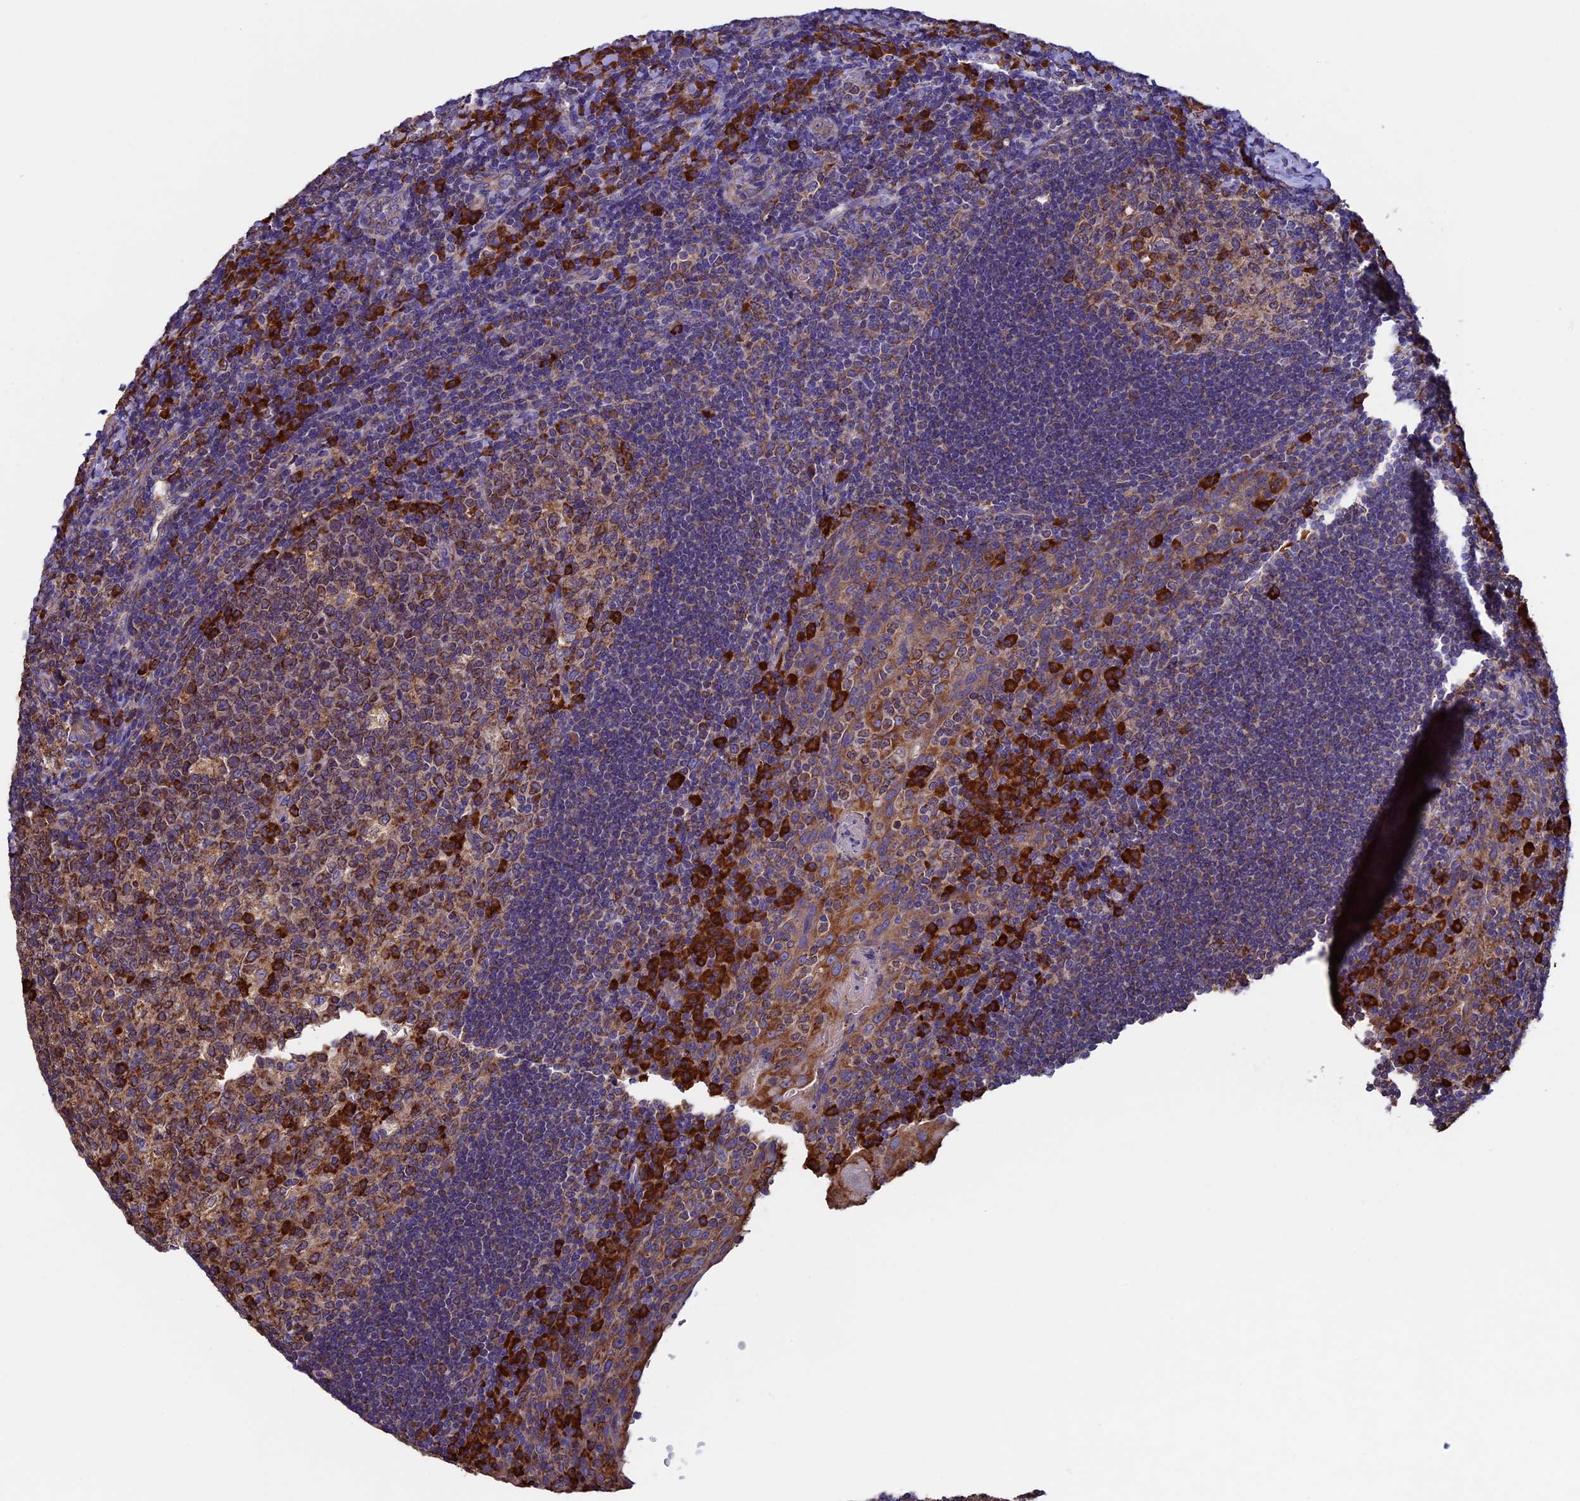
{"staining": {"intensity": "strong", "quantity": ">75%", "location": "cytoplasmic/membranous"}, "tissue": "tonsil", "cell_type": "Germinal center cells", "image_type": "normal", "snomed": [{"axis": "morphology", "description": "Normal tissue, NOS"}, {"axis": "topography", "description": "Tonsil"}], "caption": "Approximately >75% of germinal center cells in unremarkable tonsil show strong cytoplasmic/membranous protein positivity as visualized by brown immunohistochemical staining.", "gene": "BTBD3", "patient": {"sex": "male", "age": 17}}